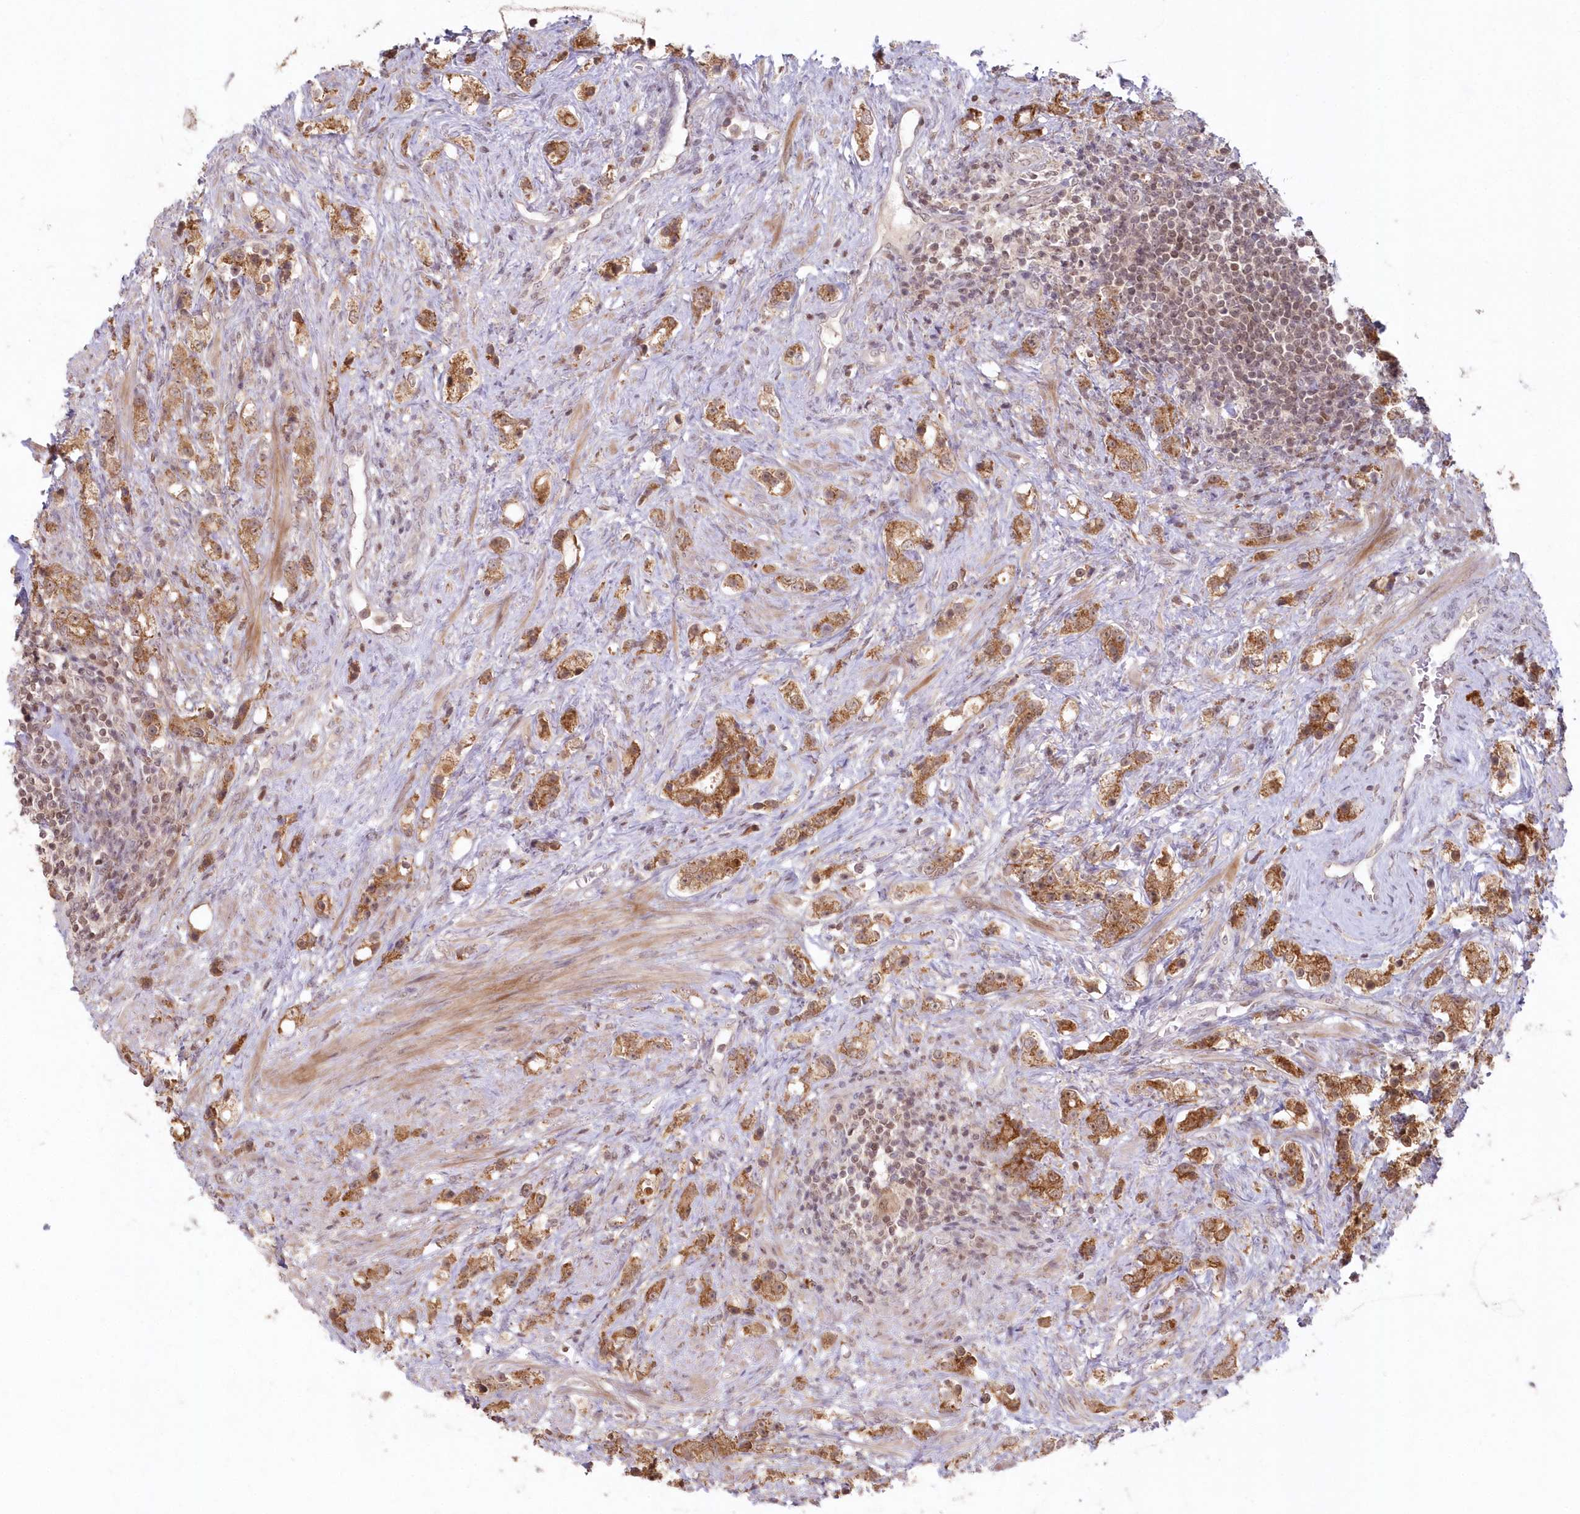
{"staining": {"intensity": "moderate", "quantity": ">75%", "location": "cytoplasmic/membranous,nuclear"}, "tissue": "prostate cancer", "cell_type": "Tumor cells", "image_type": "cancer", "snomed": [{"axis": "morphology", "description": "Adenocarcinoma, High grade"}, {"axis": "topography", "description": "Prostate"}], "caption": "A micrograph of prostate cancer stained for a protein shows moderate cytoplasmic/membranous and nuclear brown staining in tumor cells.", "gene": "ASCC1", "patient": {"sex": "male", "age": 63}}